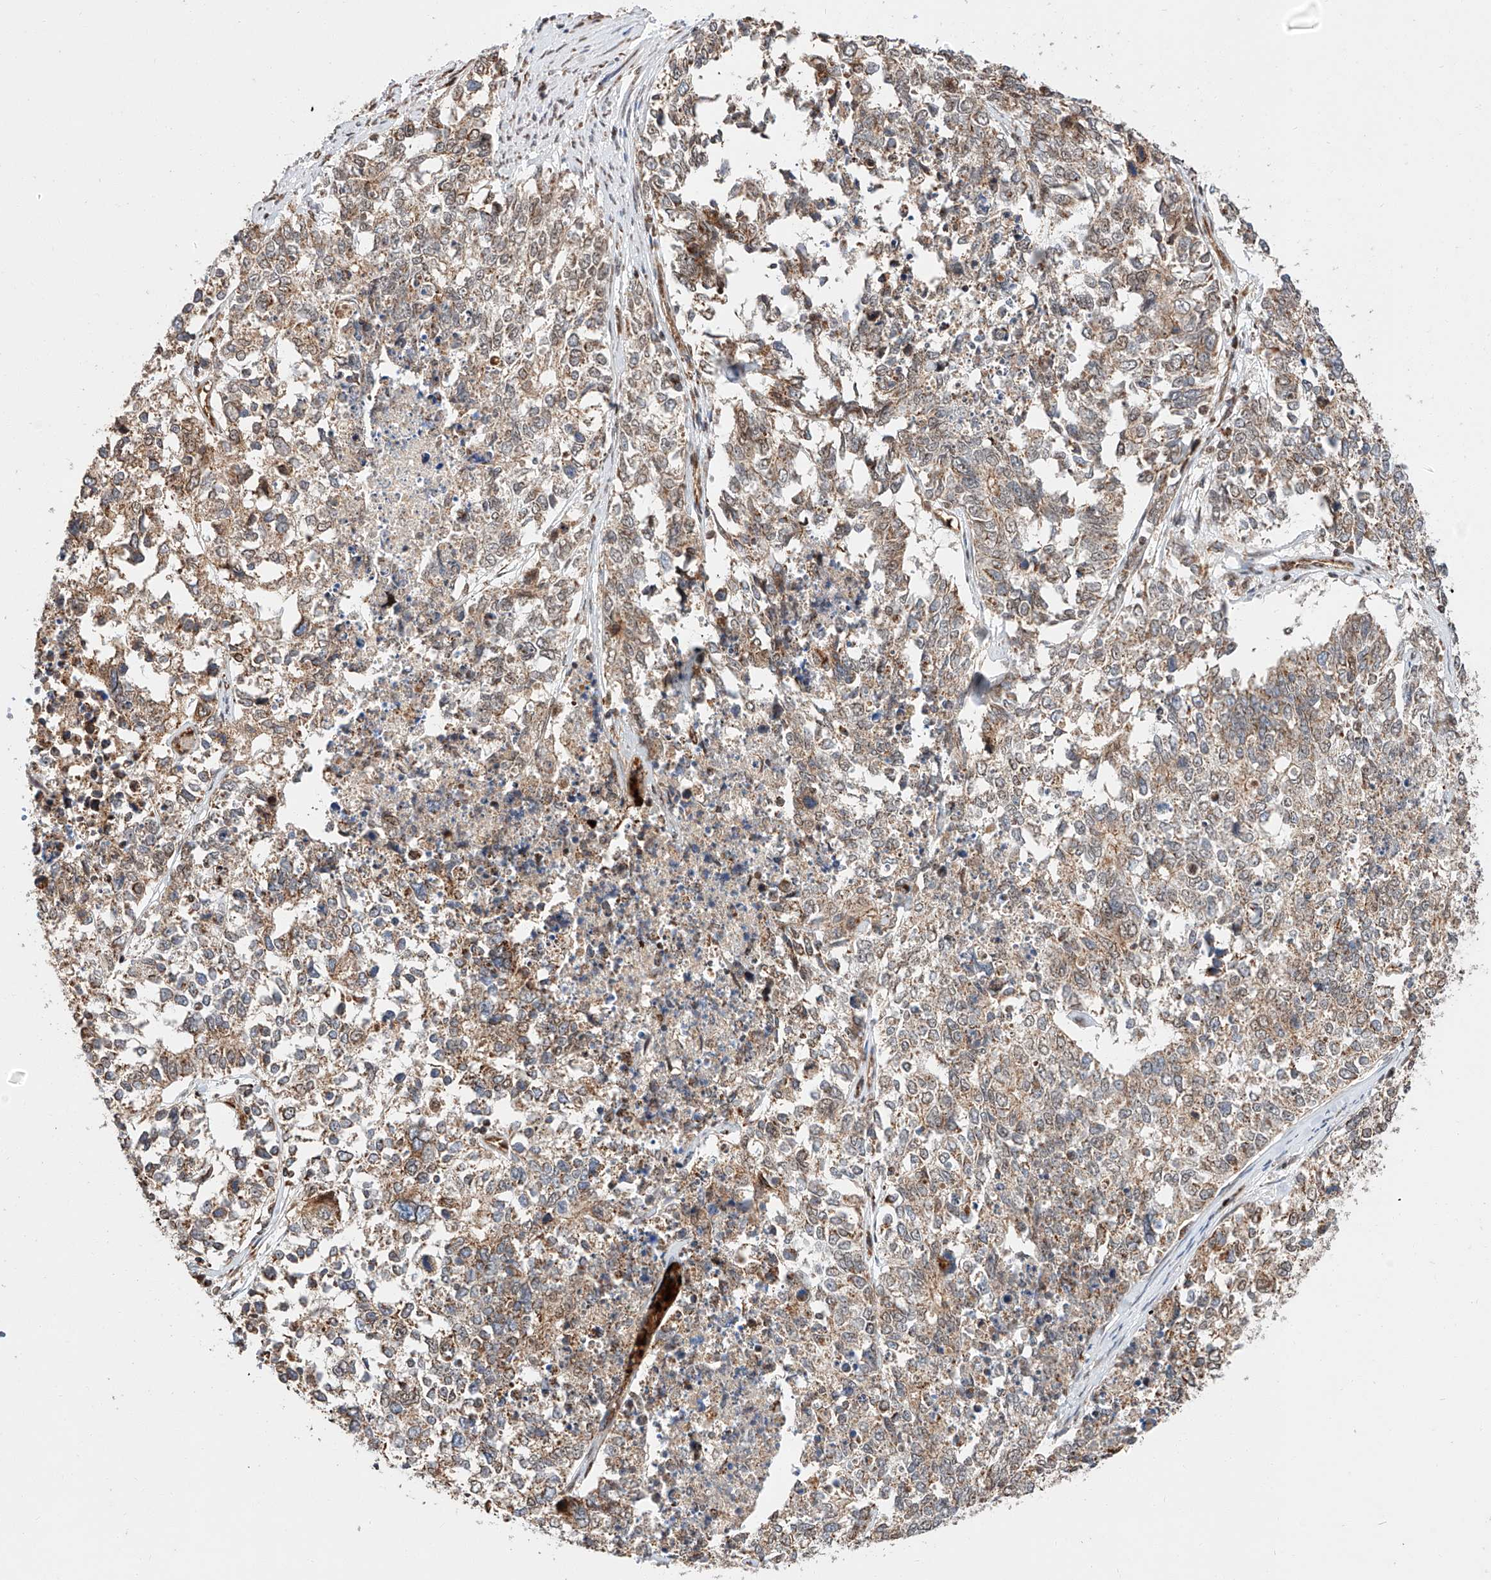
{"staining": {"intensity": "weak", "quantity": "25%-75%", "location": "cytoplasmic/membranous"}, "tissue": "cervical cancer", "cell_type": "Tumor cells", "image_type": "cancer", "snomed": [{"axis": "morphology", "description": "Squamous cell carcinoma, NOS"}, {"axis": "topography", "description": "Cervix"}], "caption": "Tumor cells demonstrate weak cytoplasmic/membranous positivity in approximately 25%-75% of cells in cervical cancer (squamous cell carcinoma). (brown staining indicates protein expression, while blue staining denotes nuclei).", "gene": "THTPA", "patient": {"sex": "female", "age": 63}}